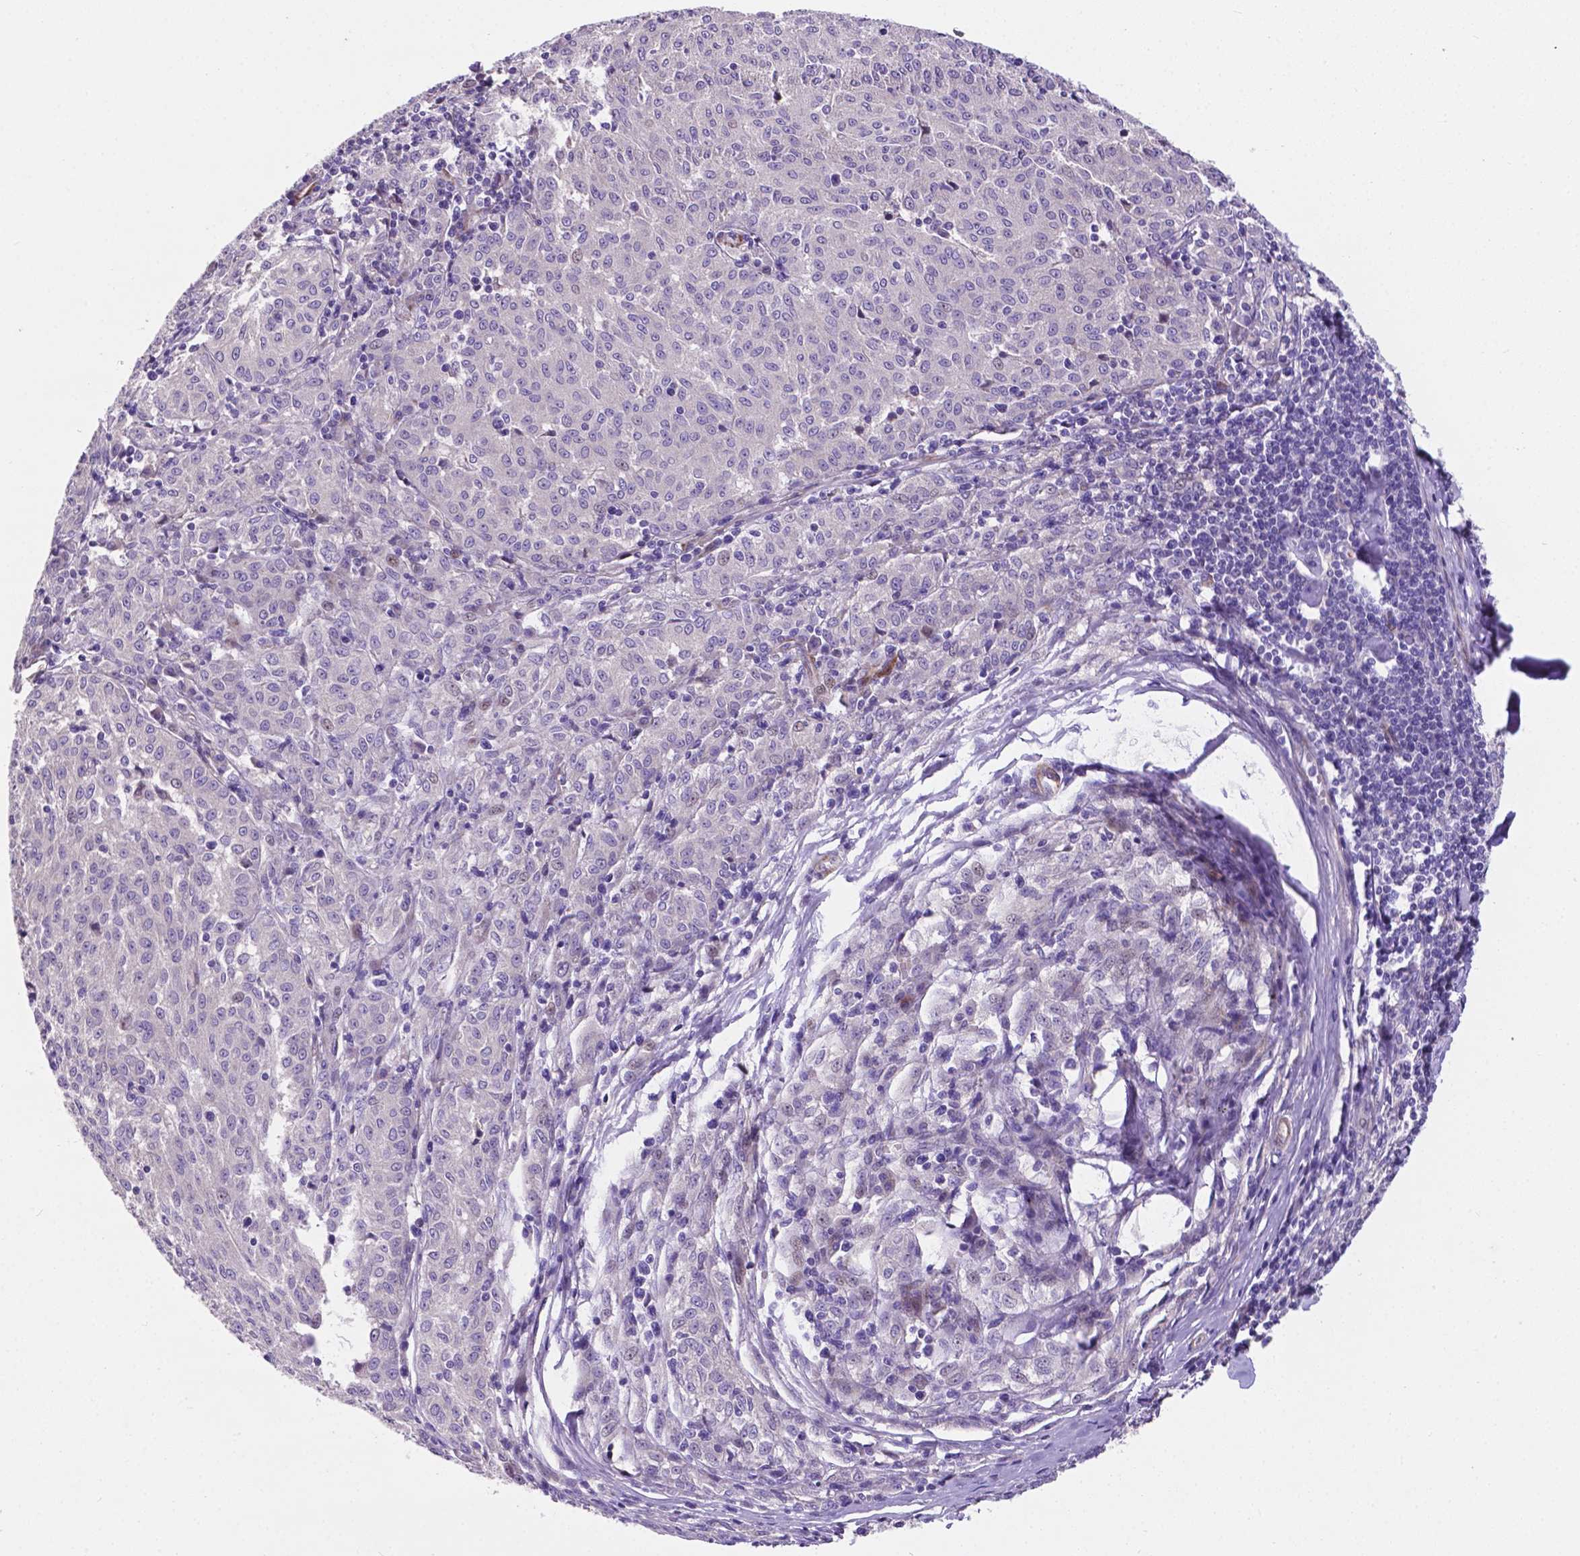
{"staining": {"intensity": "negative", "quantity": "none", "location": "none"}, "tissue": "melanoma", "cell_type": "Tumor cells", "image_type": "cancer", "snomed": [{"axis": "morphology", "description": "Malignant melanoma, NOS"}, {"axis": "topography", "description": "Skin"}], "caption": "Immunohistochemical staining of malignant melanoma shows no significant positivity in tumor cells. The staining was performed using DAB to visualize the protein expression in brown, while the nuclei were stained in blue with hematoxylin (Magnification: 20x).", "gene": "PFKFB4", "patient": {"sex": "female", "age": 72}}